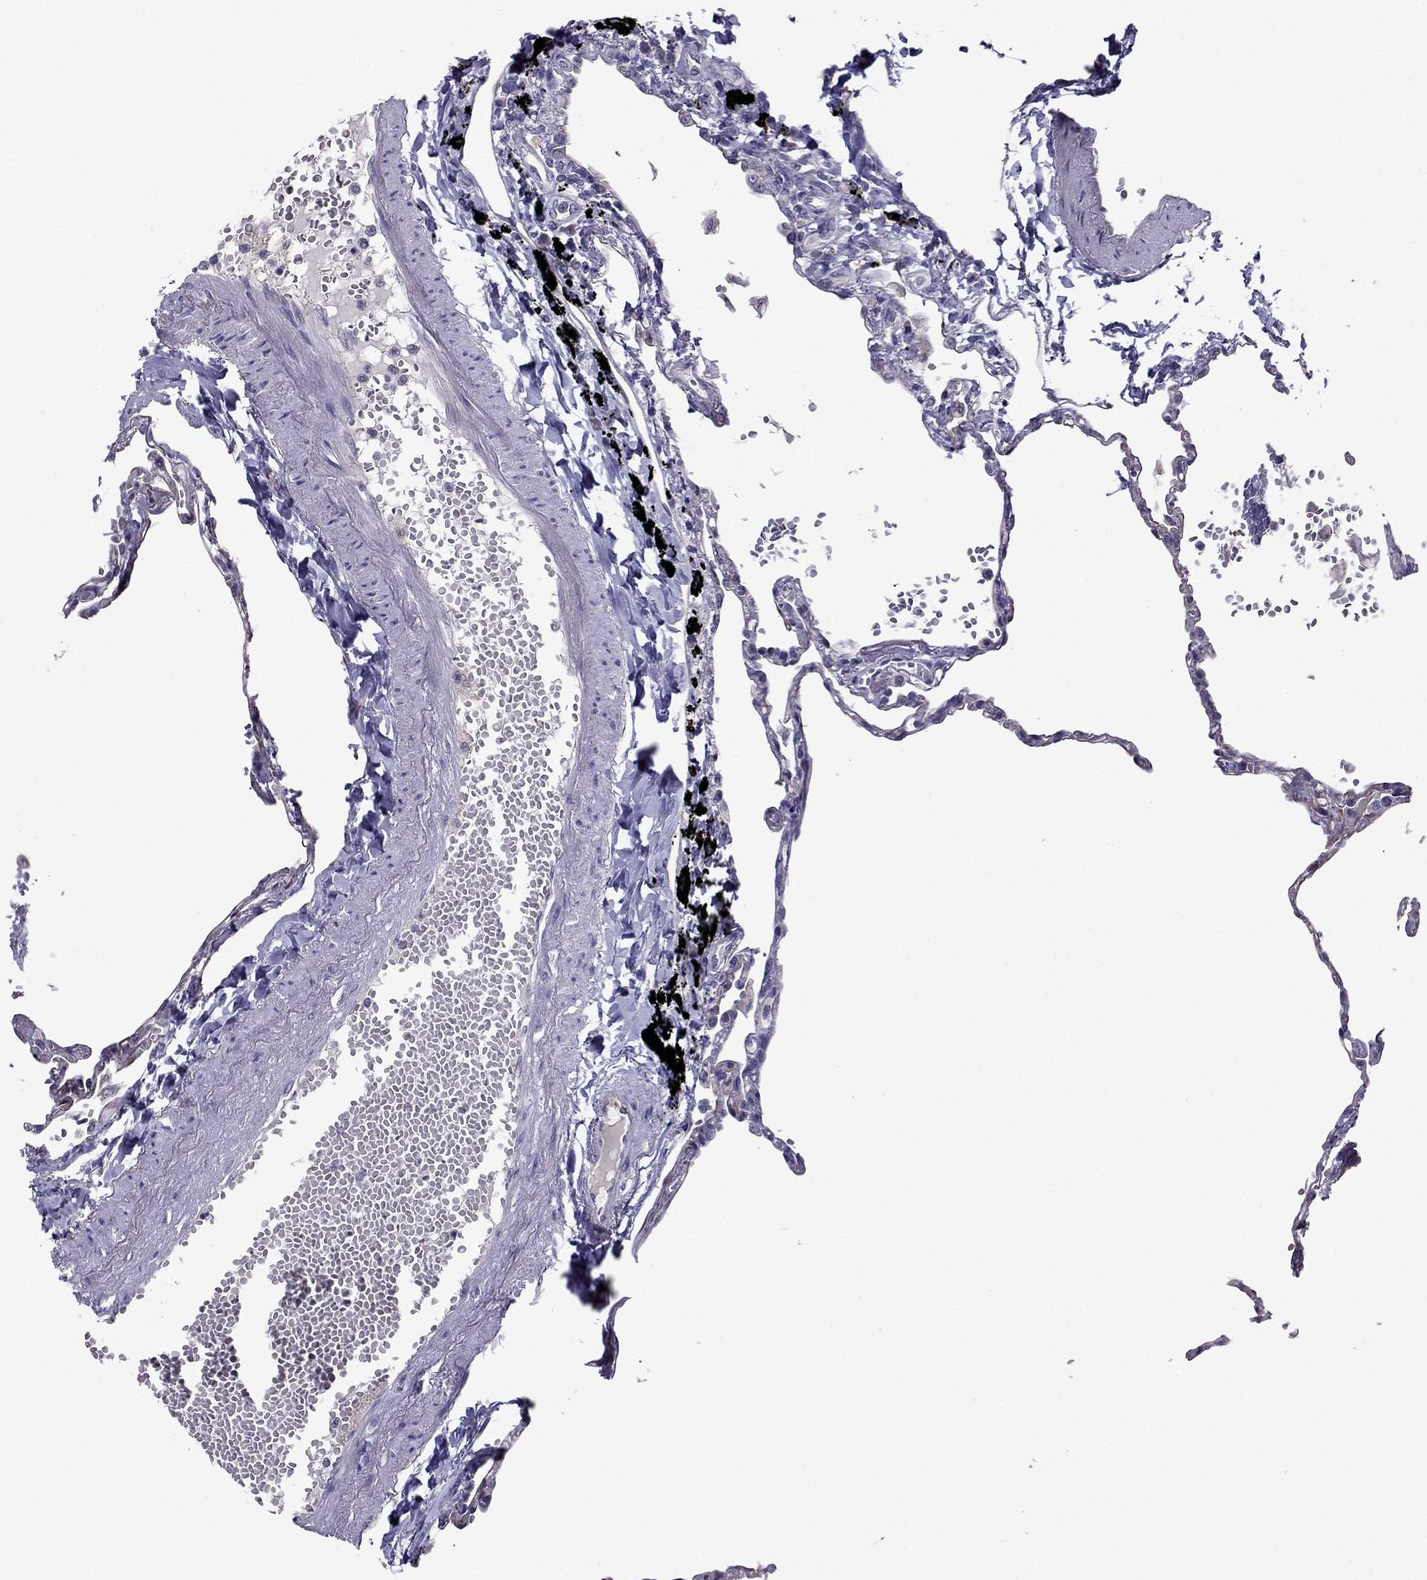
{"staining": {"intensity": "negative", "quantity": "none", "location": "none"}, "tissue": "lung", "cell_type": "Alveolar cells", "image_type": "normal", "snomed": [{"axis": "morphology", "description": "Normal tissue, NOS"}, {"axis": "topography", "description": "Lung"}], "caption": "IHC of benign lung displays no positivity in alveolar cells. (DAB immunohistochemistry (IHC), high magnification).", "gene": "CDK5", "patient": {"sex": "male", "age": 78}}